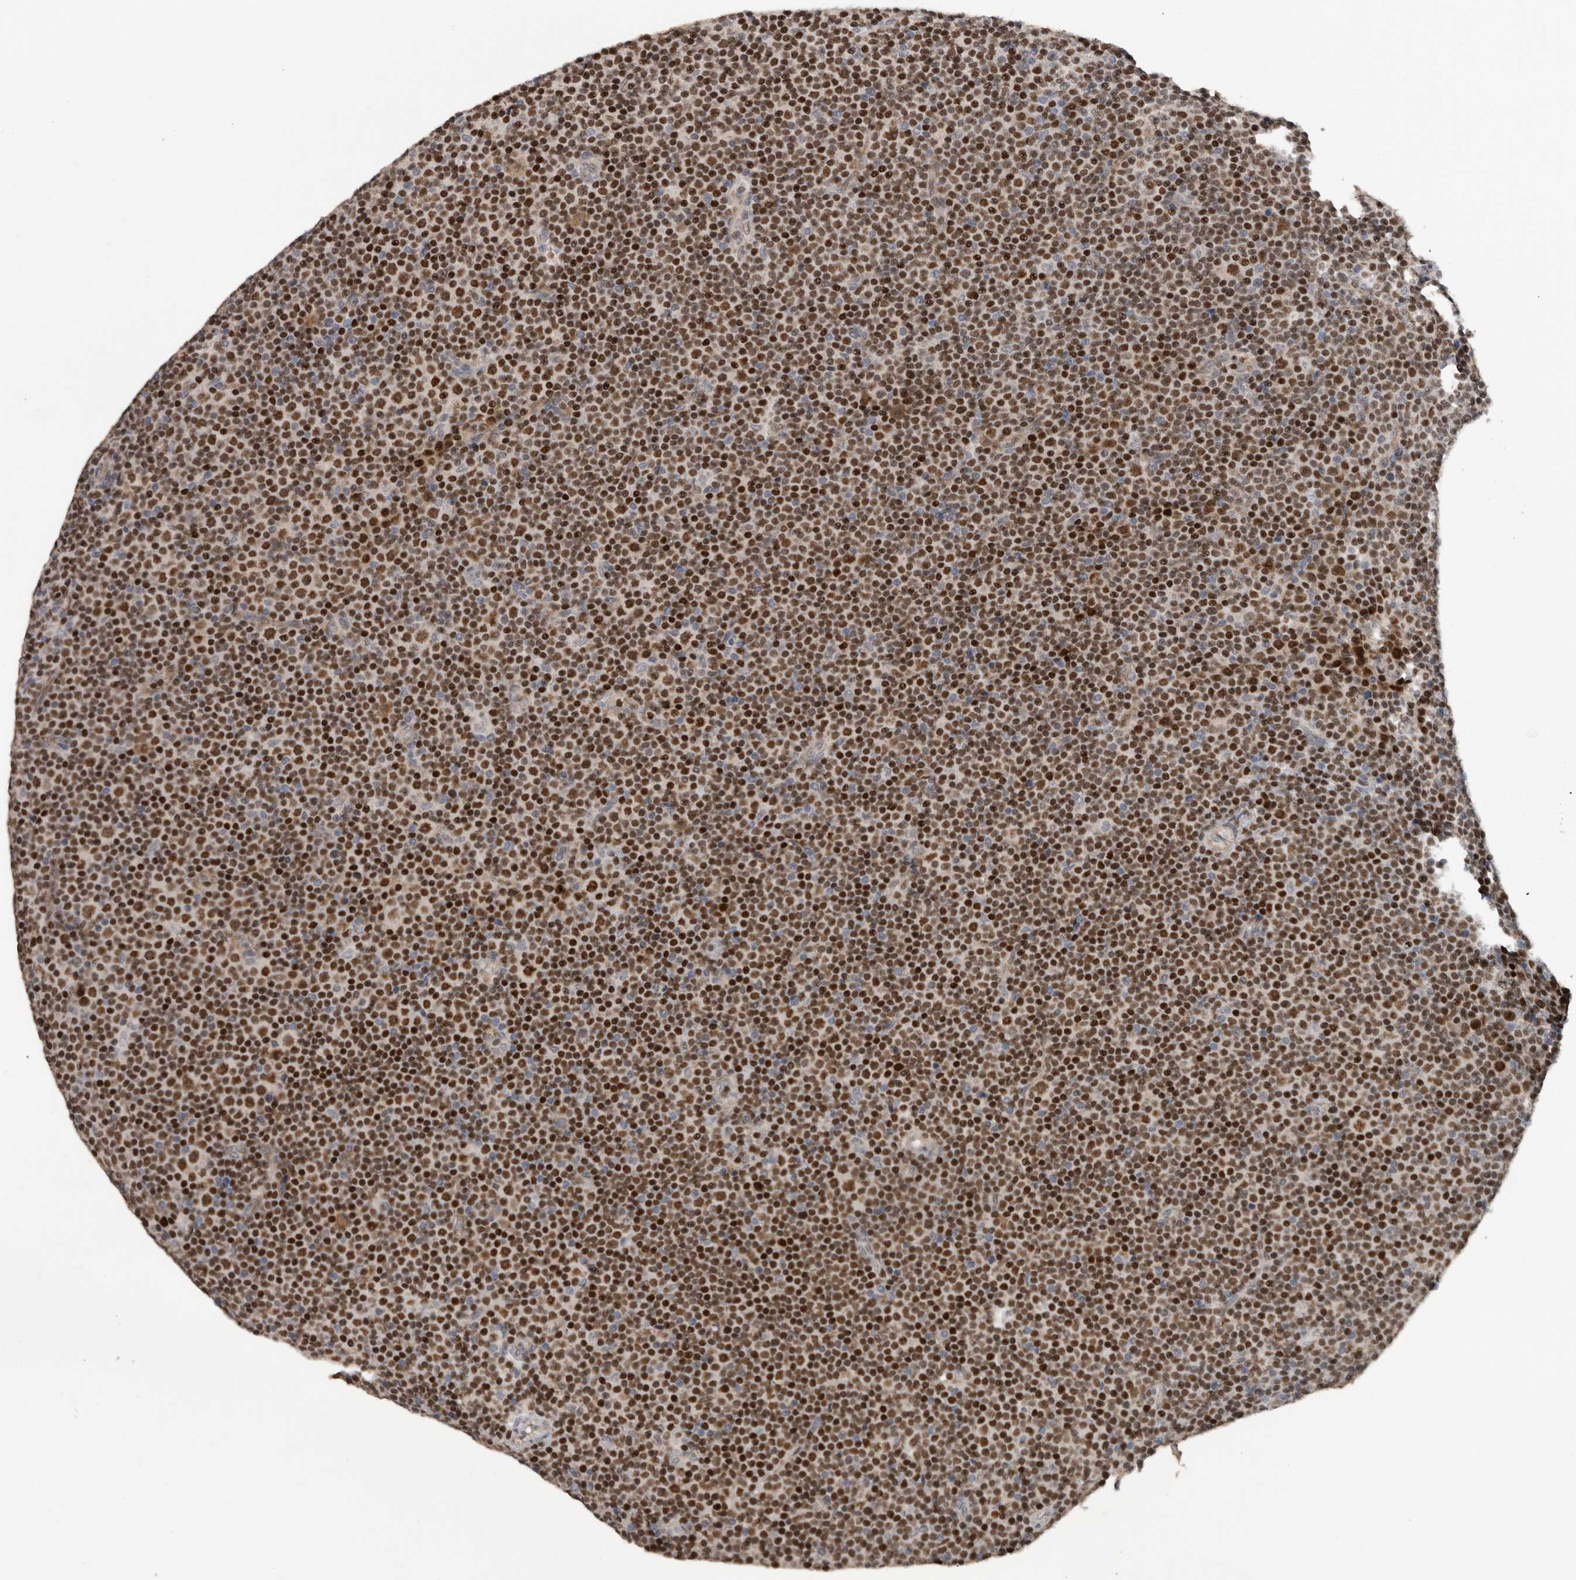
{"staining": {"intensity": "strong", "quantity": ">75%", "location": "nuclear"}, "tissue": "lymphoma", "cell_type": "Tumor cells", "image_type": "cancer", "snomed": [{"axis": "morphology", "description": "Malignant lymphoma, non-Hodgkin's type, Low grade"}, {"axis": "topography", "description": "Lymph node"}], "caption": "Tumor cells show strong nuclear staining in approximately >75% of cells in lymphoma.", "gene": "HENMT1", "patient": {"sex": "female", "age": 67}}